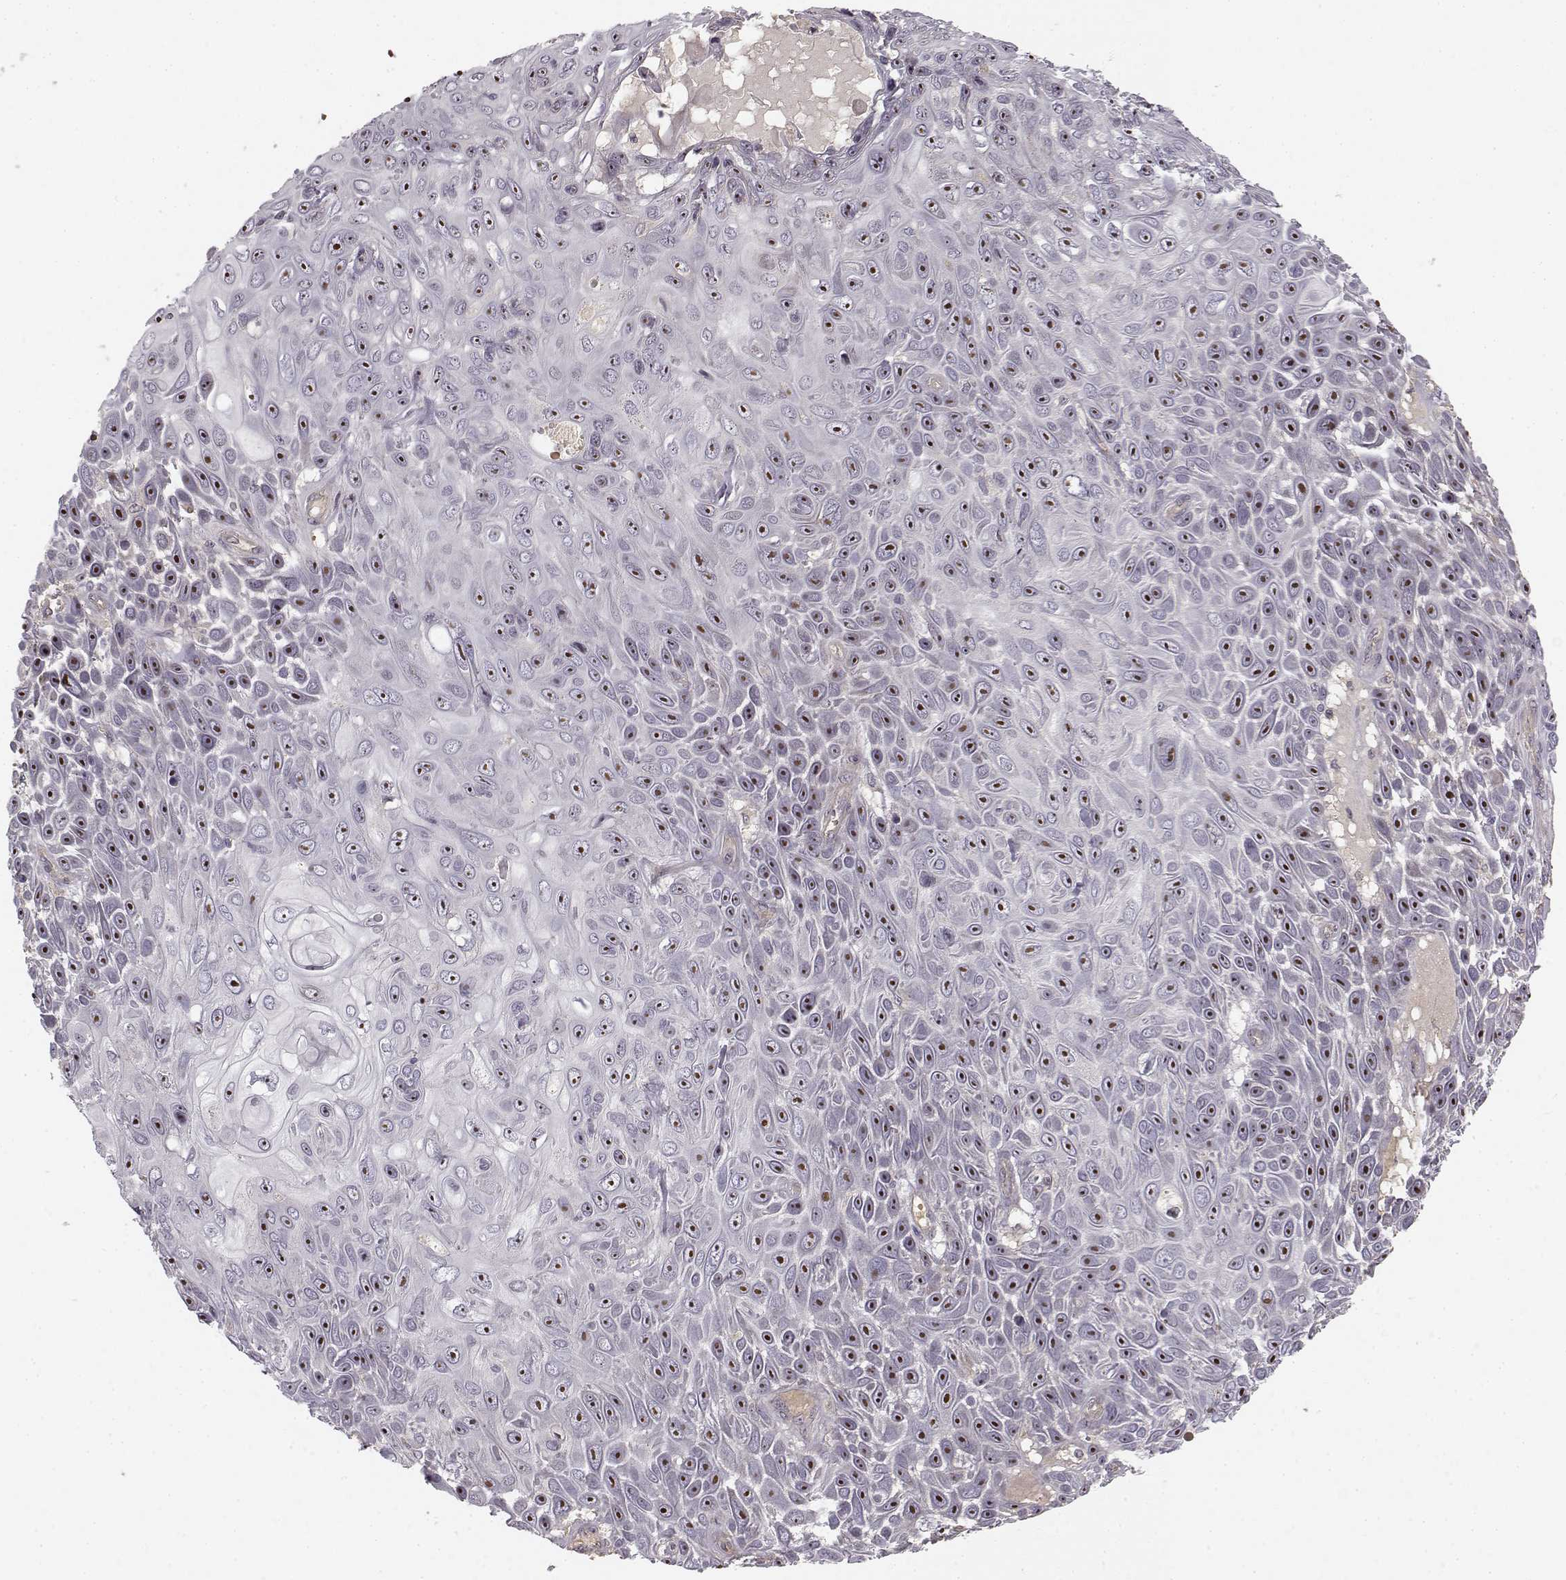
{"staining": {"intensity": "moderate", "quantity": ">75%", "location": "nuclear"}, "tissue": "skin cancer", "cell_type": "Tumor cells", "image_type": "cancer", "snomed": [{"axis": "morphology", "description": "Squamous cell carcinoma, NOS"}, {"axis": "topography", "description": "Skin"}], "caption": "Tumor cells display medium levels of moderate nuclear positivity in about >75% of cells in skin squamous cell carcinoma. Using DAB (brown) and hematoxylin (blue) stains, captured at high magnification using brightfield microscopy.", "gene": "MED12L", "patient": {"sex": "male", "age": 82}}